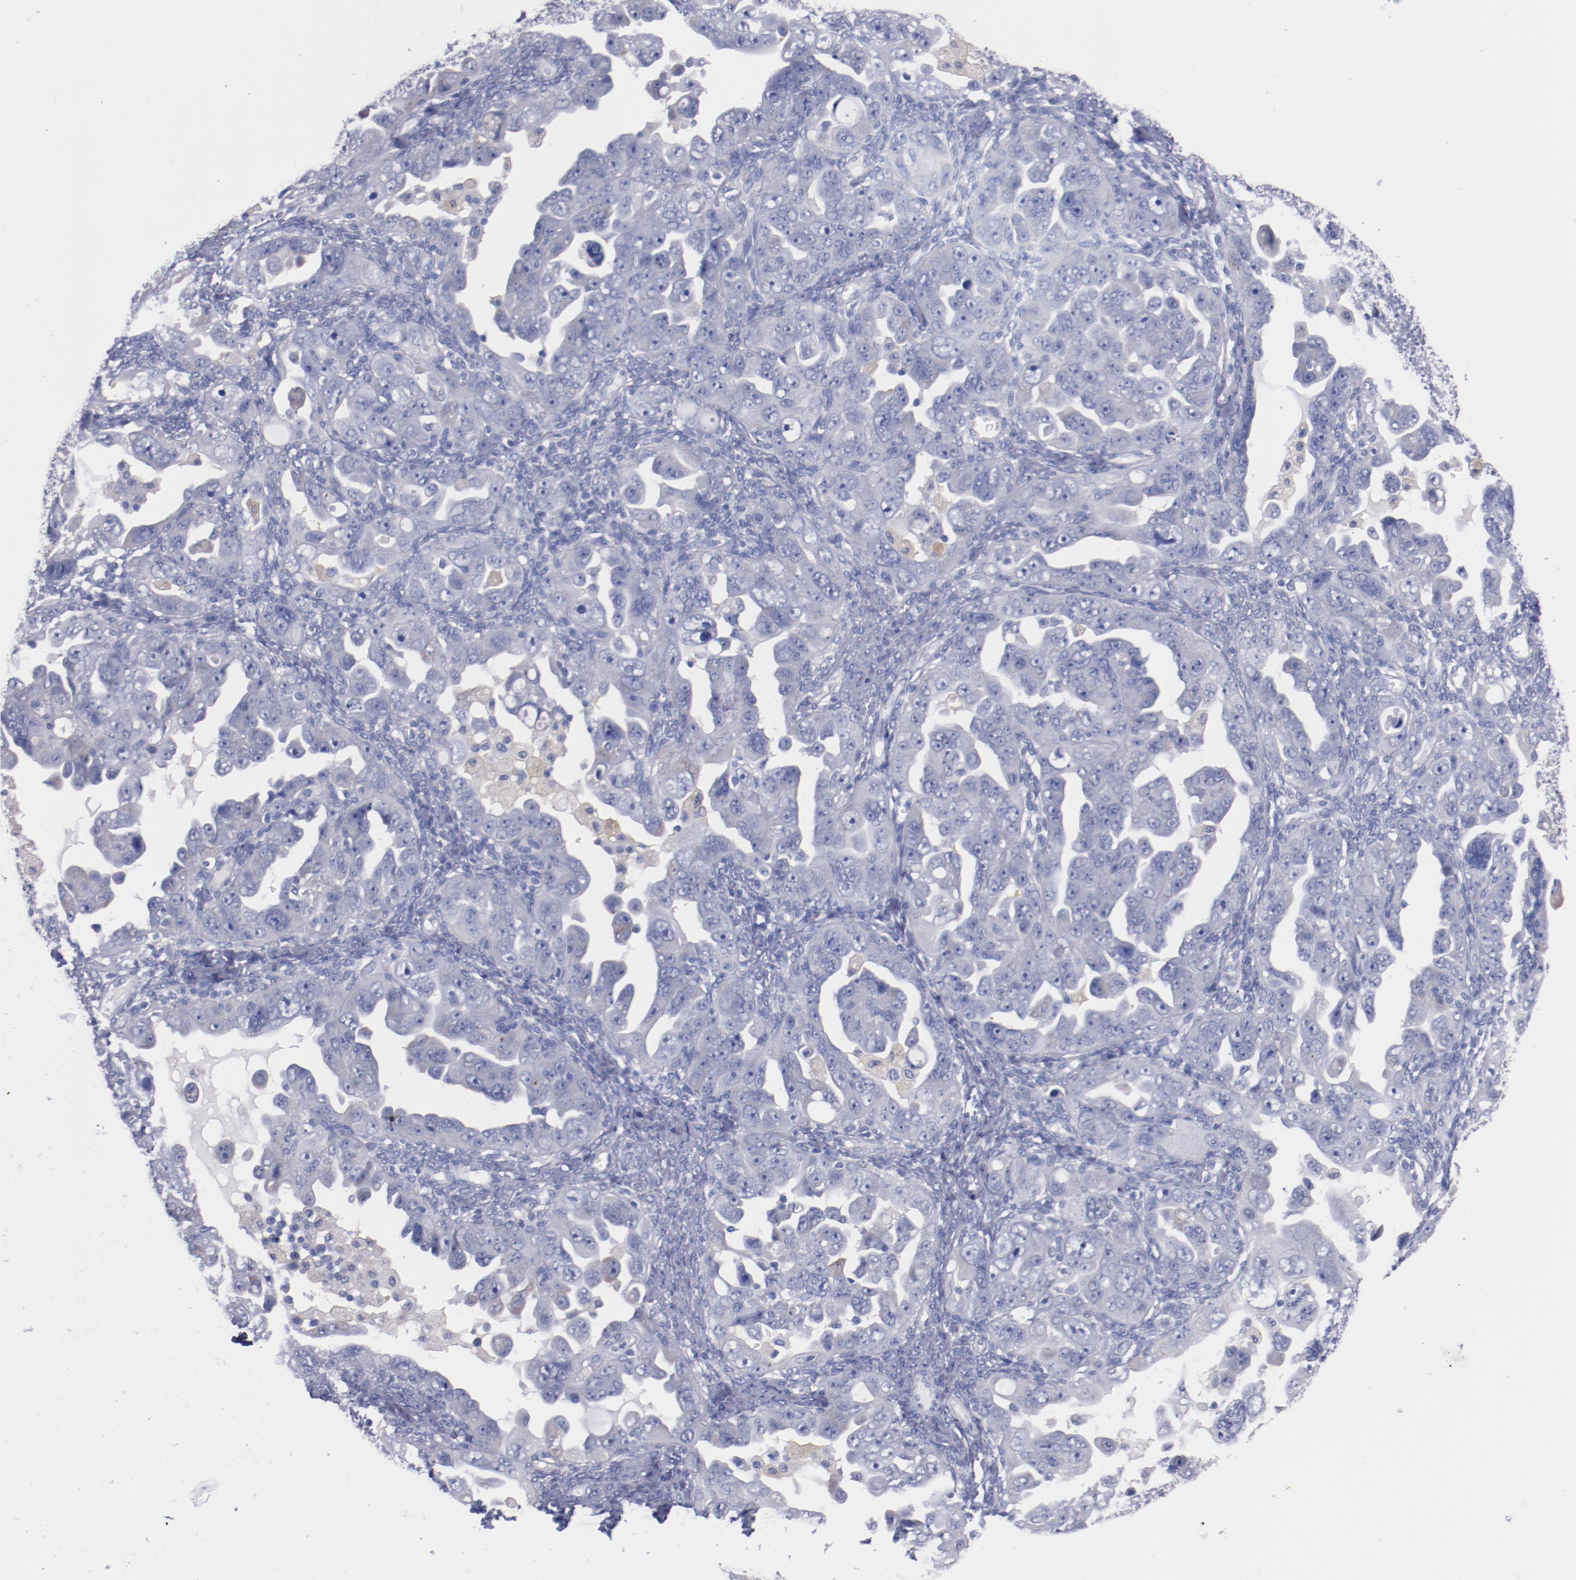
{"staining": {"intensity": "negative", "quantity": "none", "location": "none"}, "tissue": "ovarian cancer", "cell_type": "Tumor cells", "image_type": "cancer", "snomed": [{"axis": "morphology", "description": "Cystadenocarcinoma, serous, NOS"}, {"axis": "topography", "description": "Ovary"}], "caption": "This photomicrograph is of ovarian serous cystadenocarcinoma stained with IHC to label a protein in brown with the nuclei are counter-stained blue. There is no expression in tumor cells.", "gene": "CNTNAP2", "patient": {"sex": "female", "age": 66}}